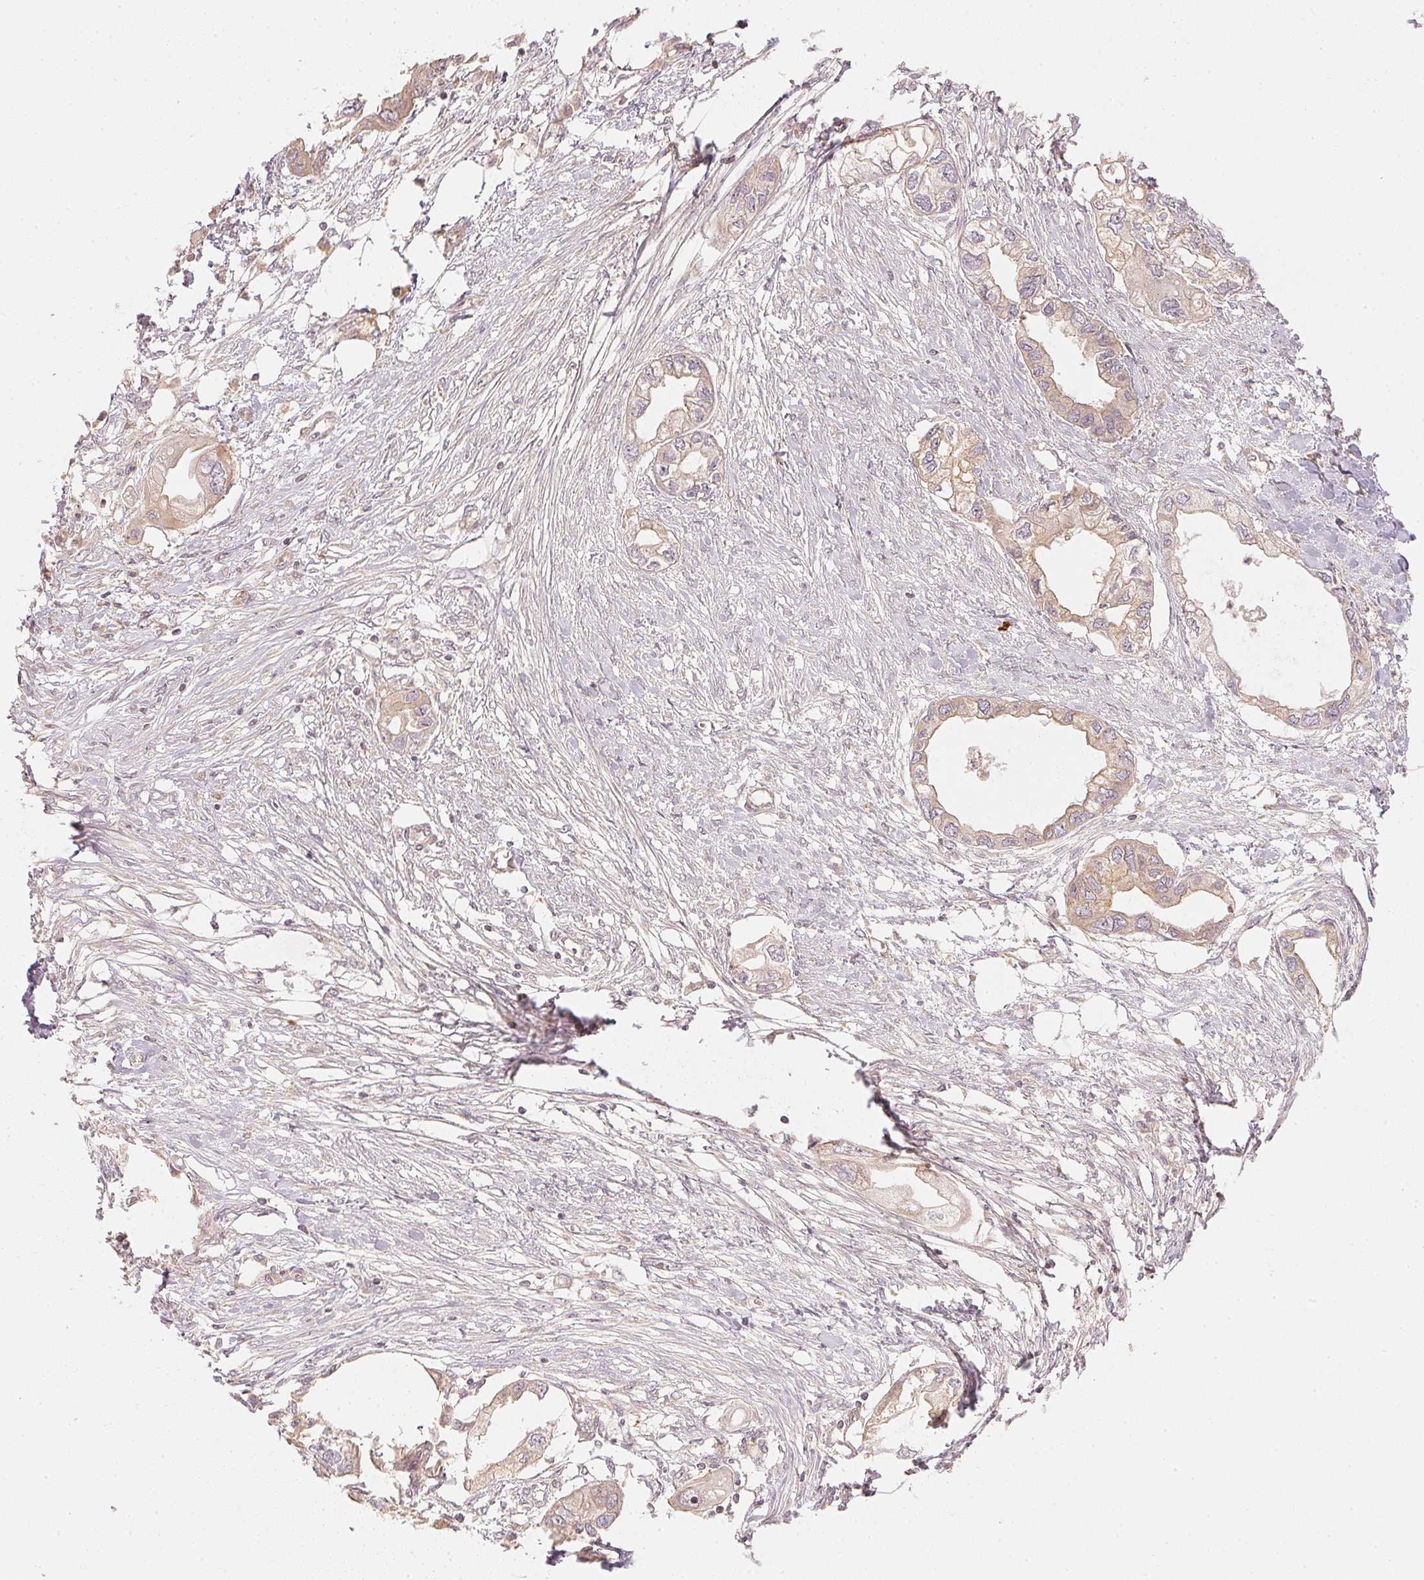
{"staining": {"intensity": "weak", "quantity": "25%-75%", "location": "cytoplasmic/membranous"}, "tissue": "endometrial cancer", "cell_type": "Tumor cells", "image_type": "cancer", "snomed": [{"axis": "morphology", "description": "Adenocarcinoma, NOS"}, {"axis": "morphology", "description": "Adenocarcinoma, metastatic, NOS"}, {"axis": "topography", "description": "Adipose tissue"}, {"axis": "topography", "description": "Endometrium"}], "caption": "A histopathology image of endometrial cancer stained for a protein displays weak cytoplasmic/membranous brown staining in tumor cells.", "gene": "WDR54", "patient": {"sex": "female", "age": 67}}